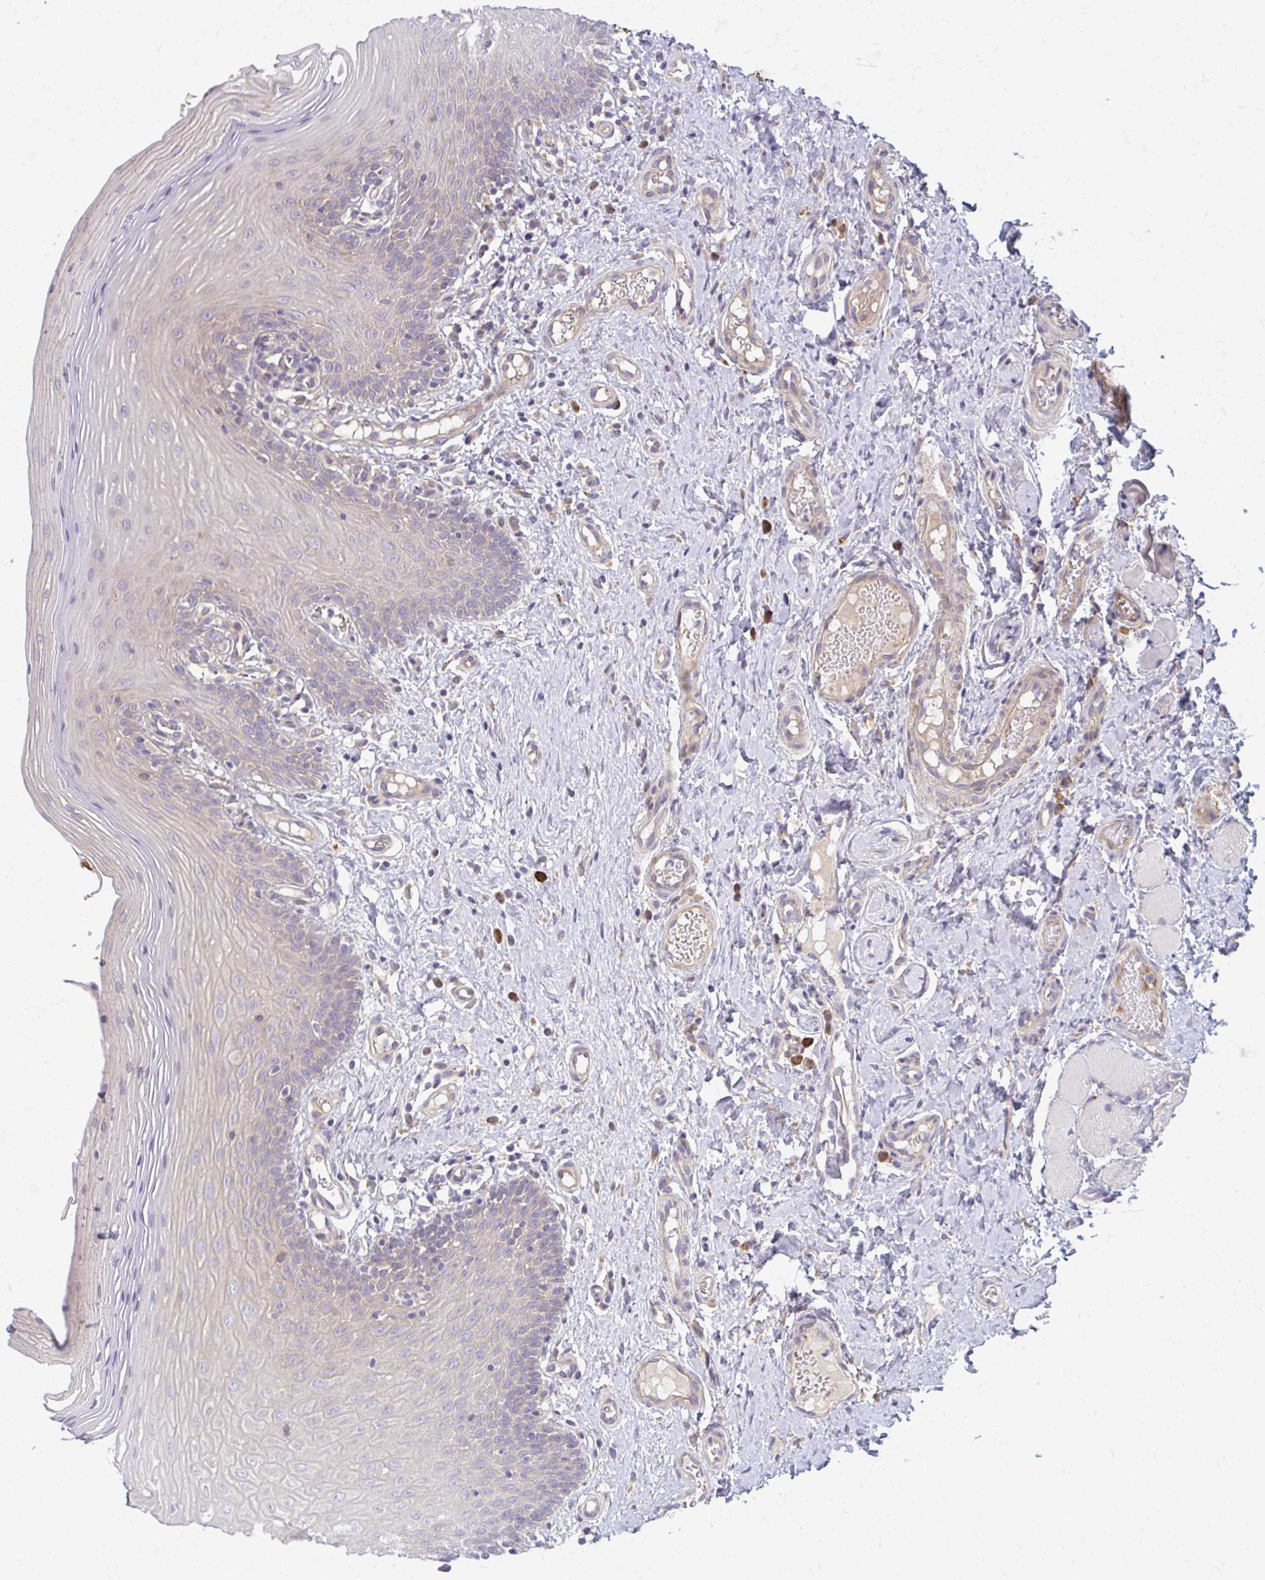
{"staining": {"intensity": "weak", "quantity": "25%-75%", "location": "cytoplasmic/membranous"}, "tissue": "oral mucosa", "cell_type": "Squamous epithelial cells", "image_type": "normal", "snomed": [{"axis": "morphology", "description": "Normal tissue, NOS"}, {"axis": "topography", "description": "Oral tissue"}, {"axis": "topography", "description": "Tounge, NOS"}], "caption": "Immunohistochemistry (IHC) photomicrograph of benign oral mucosa: human oral mucosa stained using immunohistochemistry exhibits low levels of weak protein expression localized specifically in the cytoplasmic/membranous of squamous epithelial cells, appearing as a cytoplasmic/membranous brown color.", "gene": "CEMP1", "patient": {"sex": "female", "age": 58}}